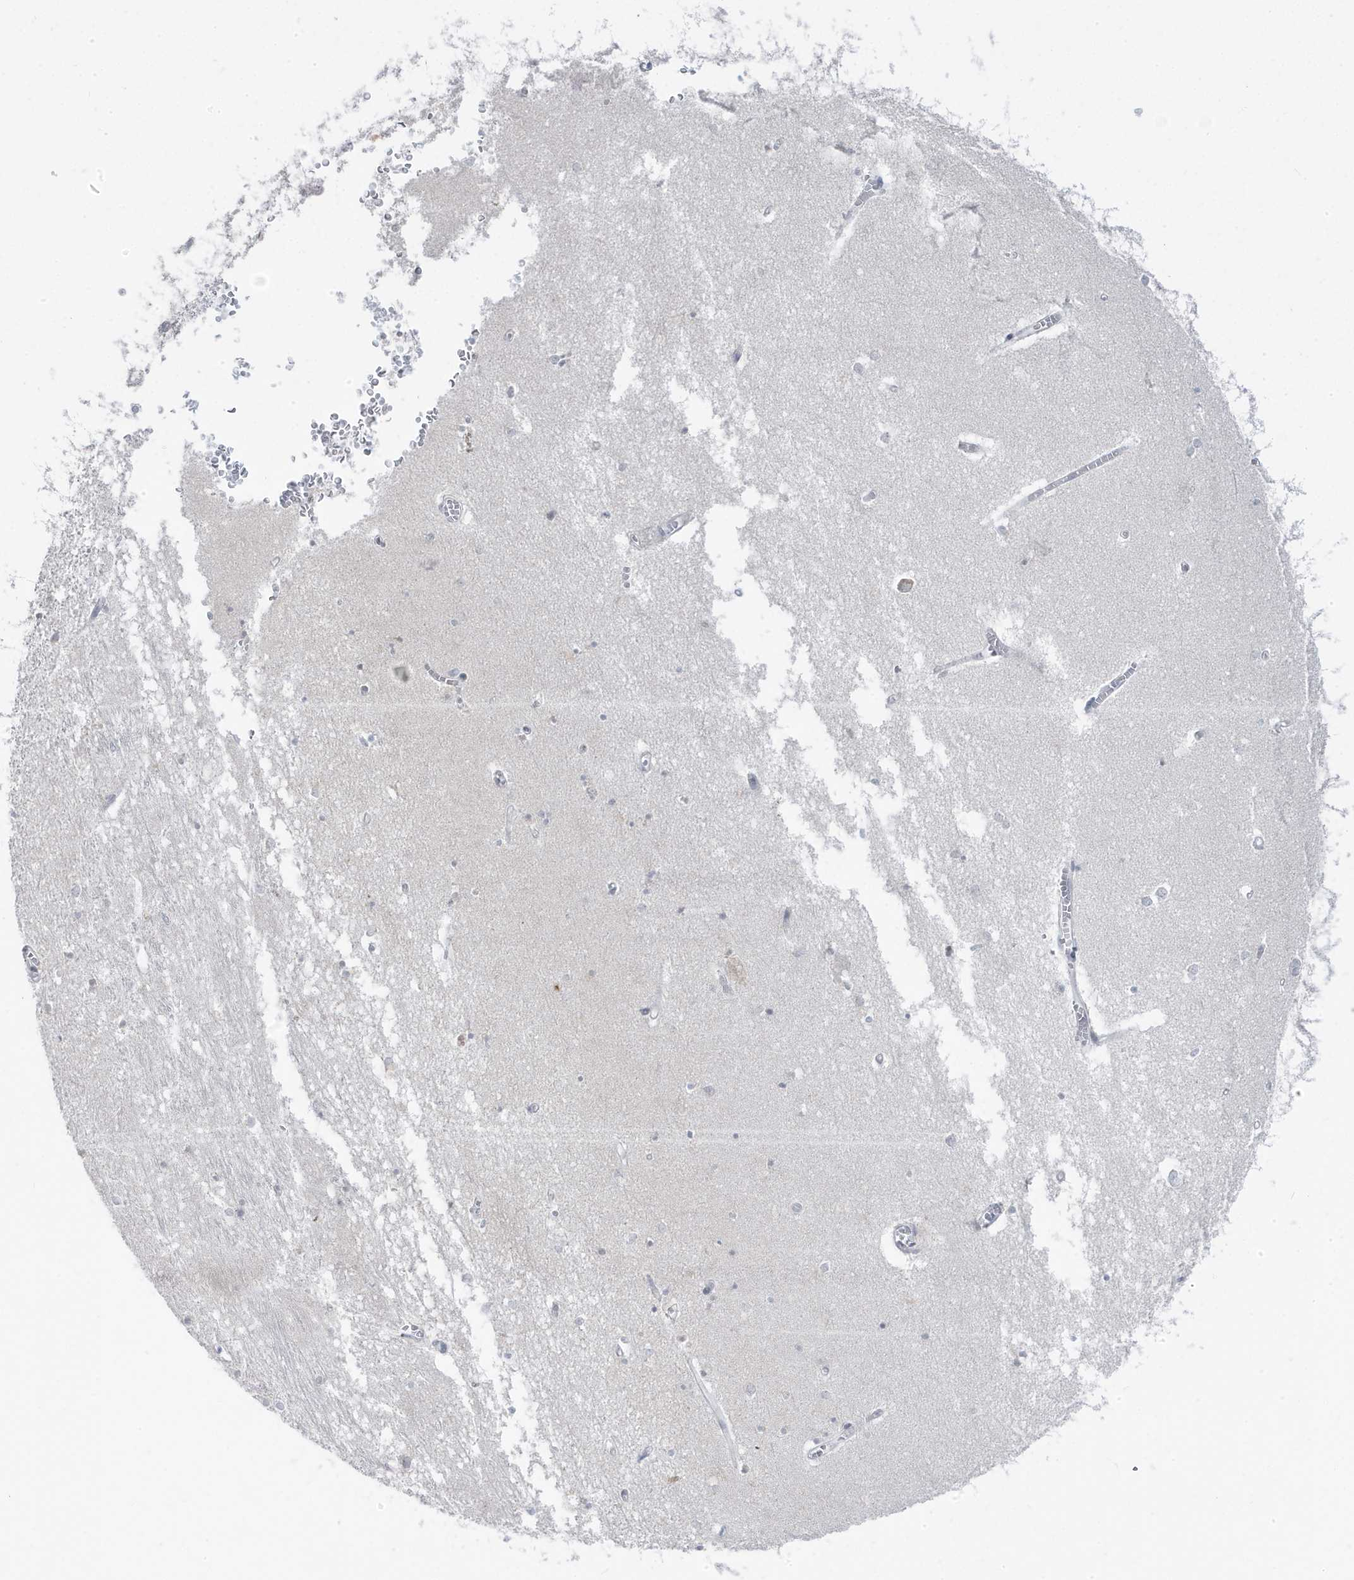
{"staining": {"intensity": "weak", "quantity": "<25%", "location": "nuclear"}, "tissue": "hippocampus", "cell_type": "Glial cells", "image_type": "normal", "snomed": [{"axis": "morphology", "description": "Normal tissue, NOS"}, {"axis": "topography", "description": "Hippocampus"}], "caption": "An IHC photomicrograph of benign hippocampus is shown. There is no staining in glial cells of hippocampus.", "gene": "TSEN15", "patient": {"sex": "male", "age": 70}}